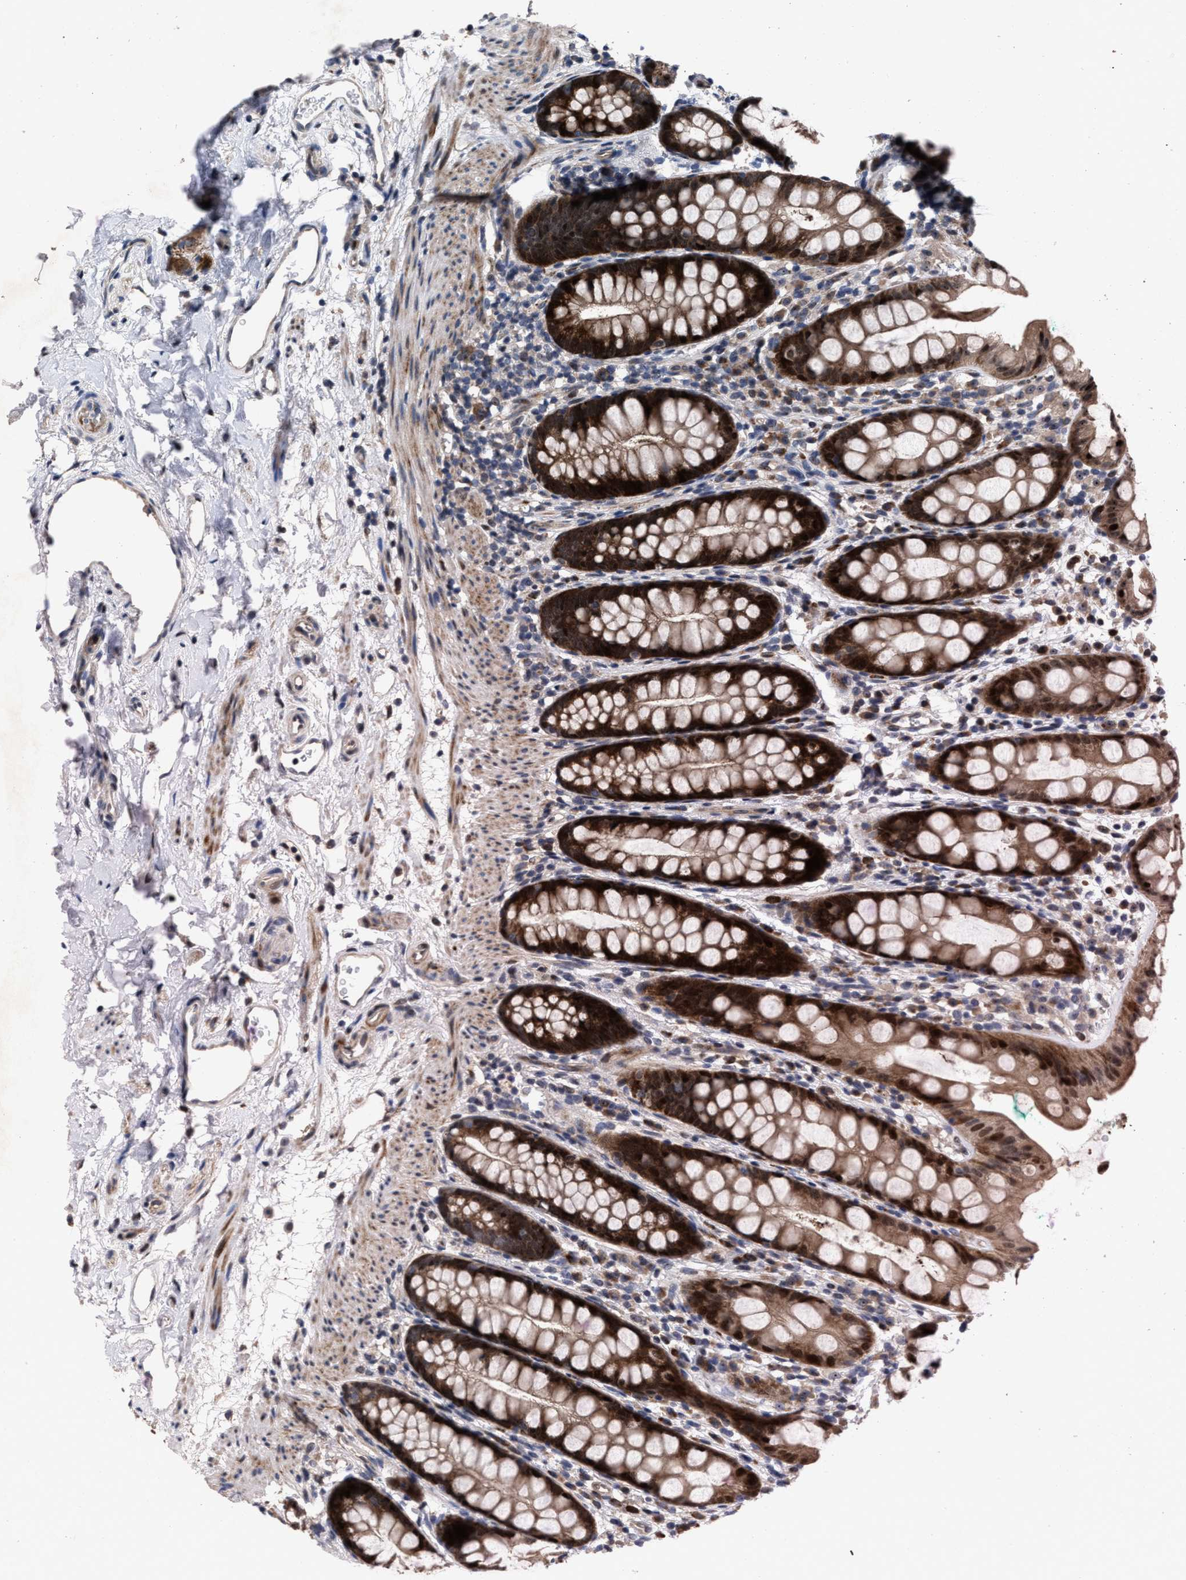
{"staining": {"intensity": "strong", "quantity": ">75%", "location": "cytoplasmic/membranous,nuclear"}, "tissue": "rectum", "cell_type": "Glandular cells", "image_type": "normal", "snomed": [{"axis": "morphology", "description": "Normal tissue, NOS"}, {"axis": "topography", "description": "Rectum"}], "caption": "Protein analysis of normal rectum exhibits strong cytoplasmic/membranous,nuclear positivity in about >75% of glandular cells.", "gene": "HAUS6", "patient": {"sex": "female", "age": 65}}